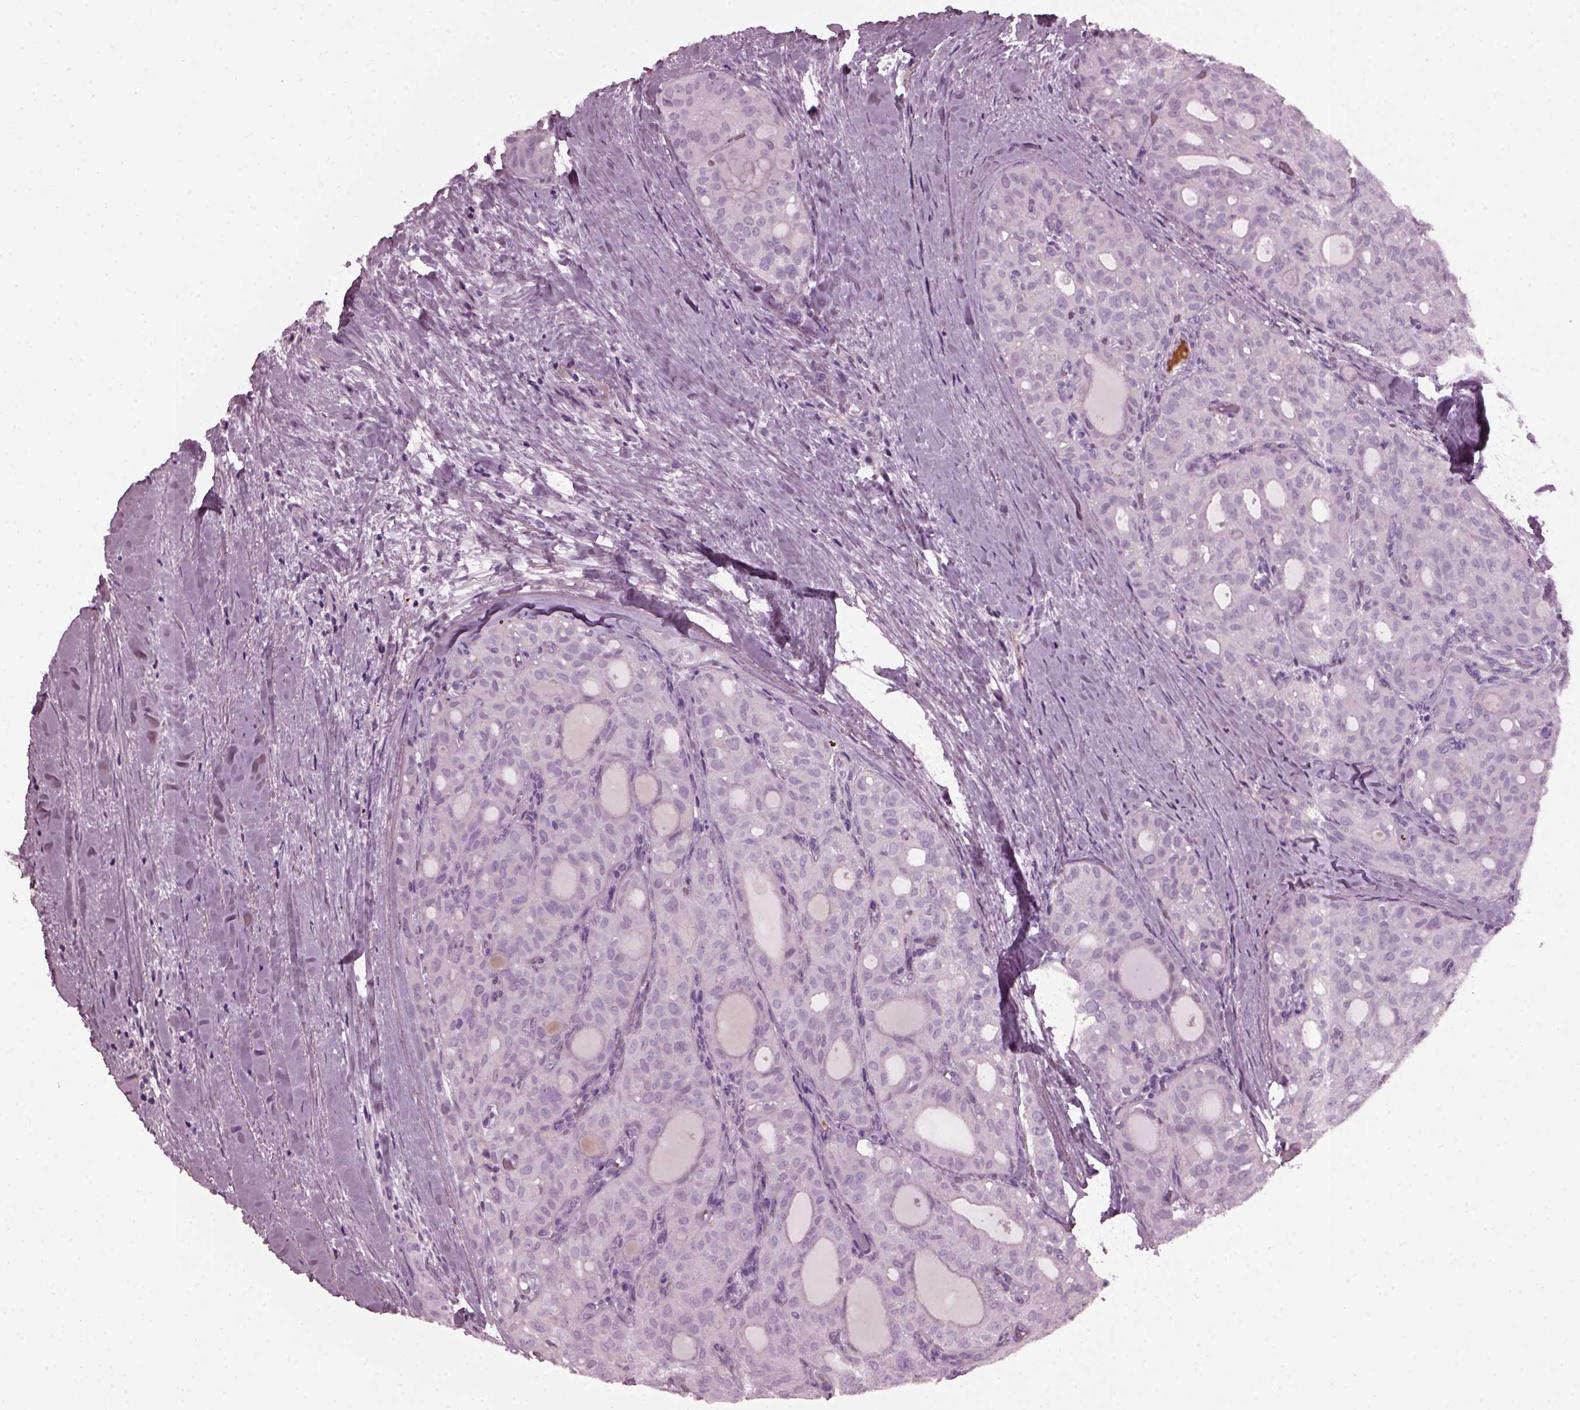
{"staining": {"intensity": "negative", "quantity": "none", "location": "none"}, "tissue": "thyroid cancer", "cell_type": "Tumor cells", "image_type": "cancer", "snomed": [{"axis": "morphology", "description": "Follicular adenoma carcinoma, NOS"}, {"axis": "topography", "description": "Thyroid gland"}], "caption": "Tumor cells show no significant protein staining in thyroid cancer.", "gene": "DPYSL5", "patient": {"sex": "male", "age": 75}}